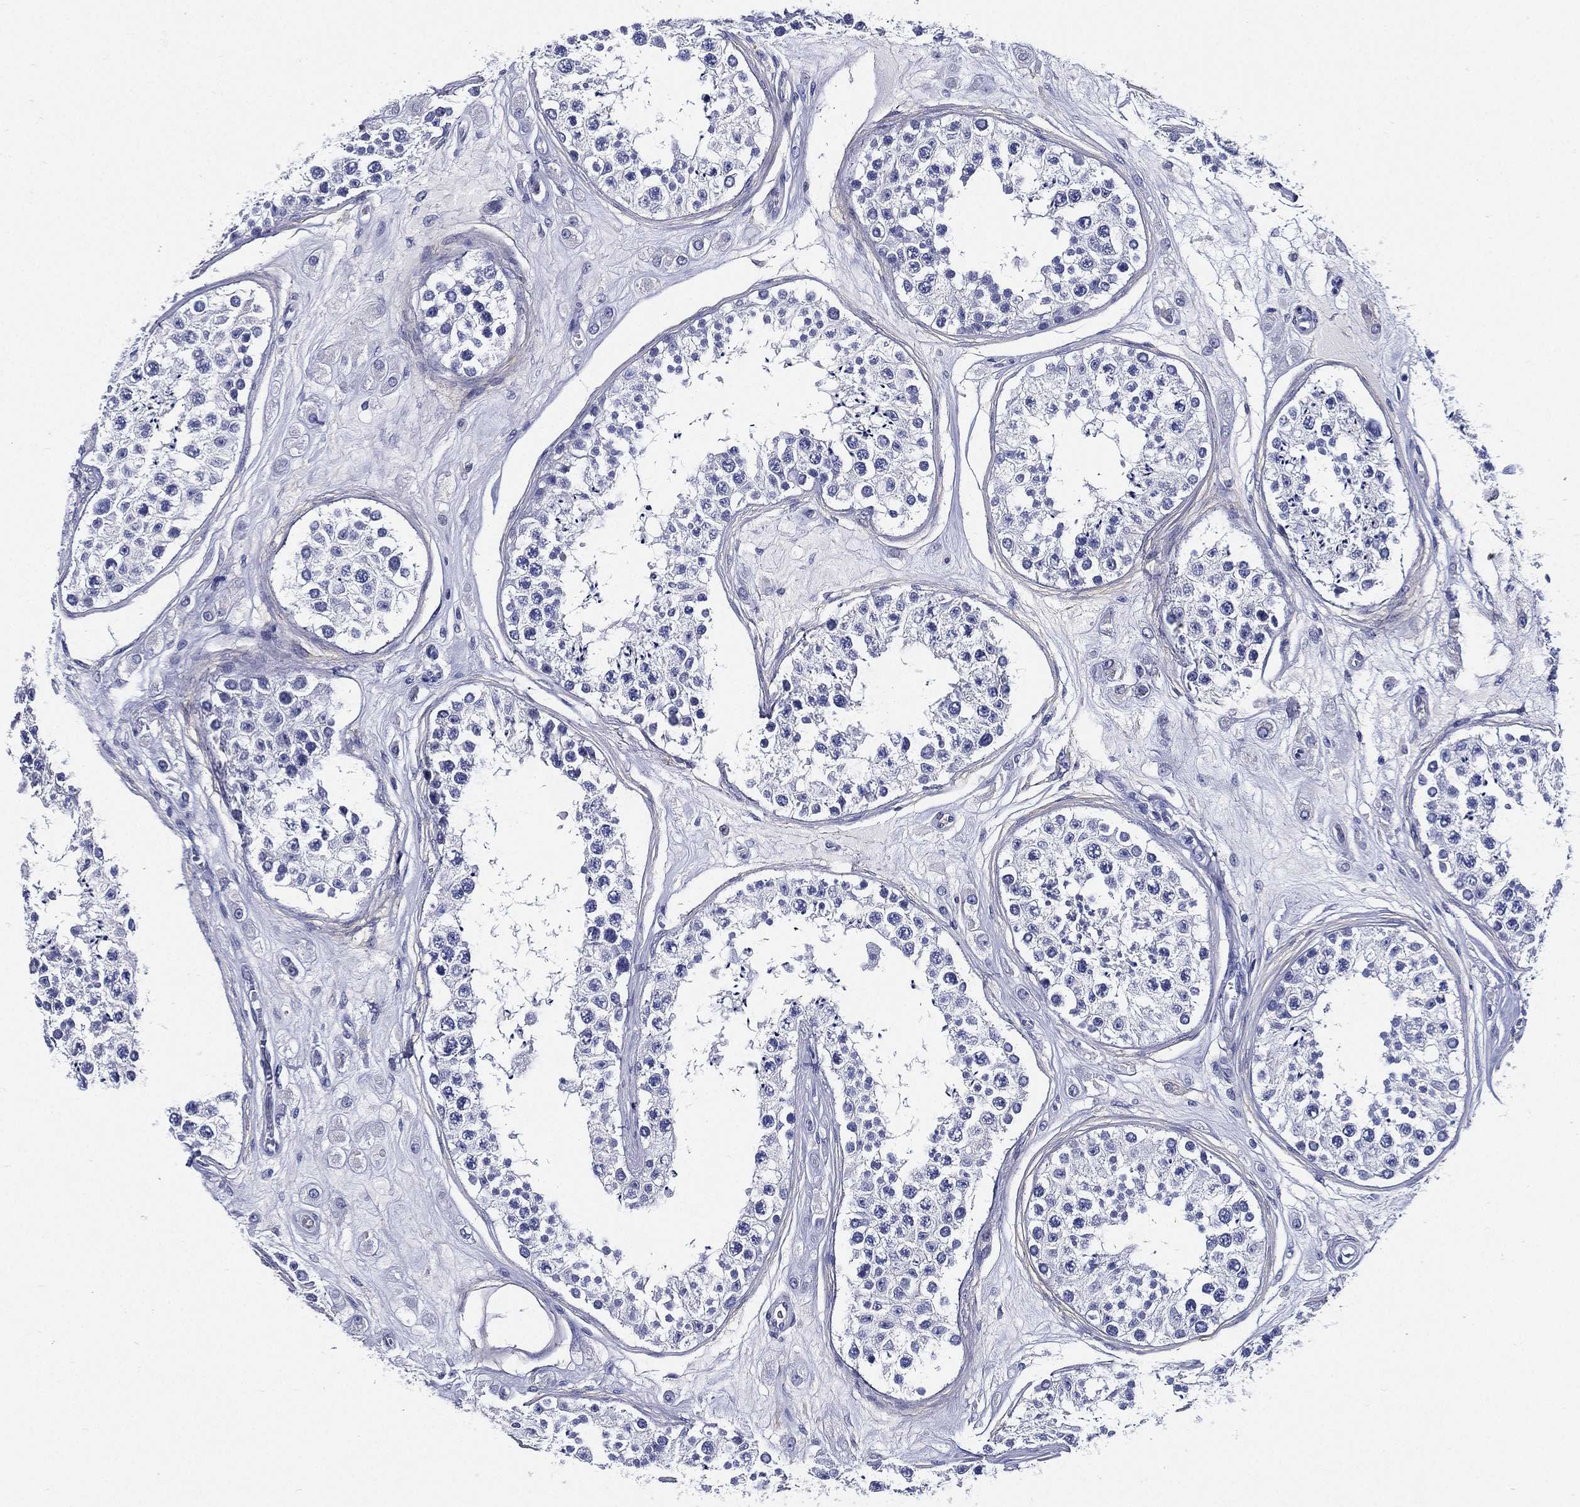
{"staining": {"intensity": "negative", "quantity": "none", "location": "none"}, "tissue": "testis", "cell_type": "Cells in seminiferous ducts", "image_type": "normal", "snomed": [{"axis": "morphology", "description": "Normal tissue, NOS"}, {"axis": "topography", "description": "Testis"}], "caption": "IHC micrograph of unremarkable human testis stained for a protein (brown), which reveals no expression in cells in seminiferous ducts.", "gene": "NEDD9", "patient": {"sex": "male", "age": 25}}